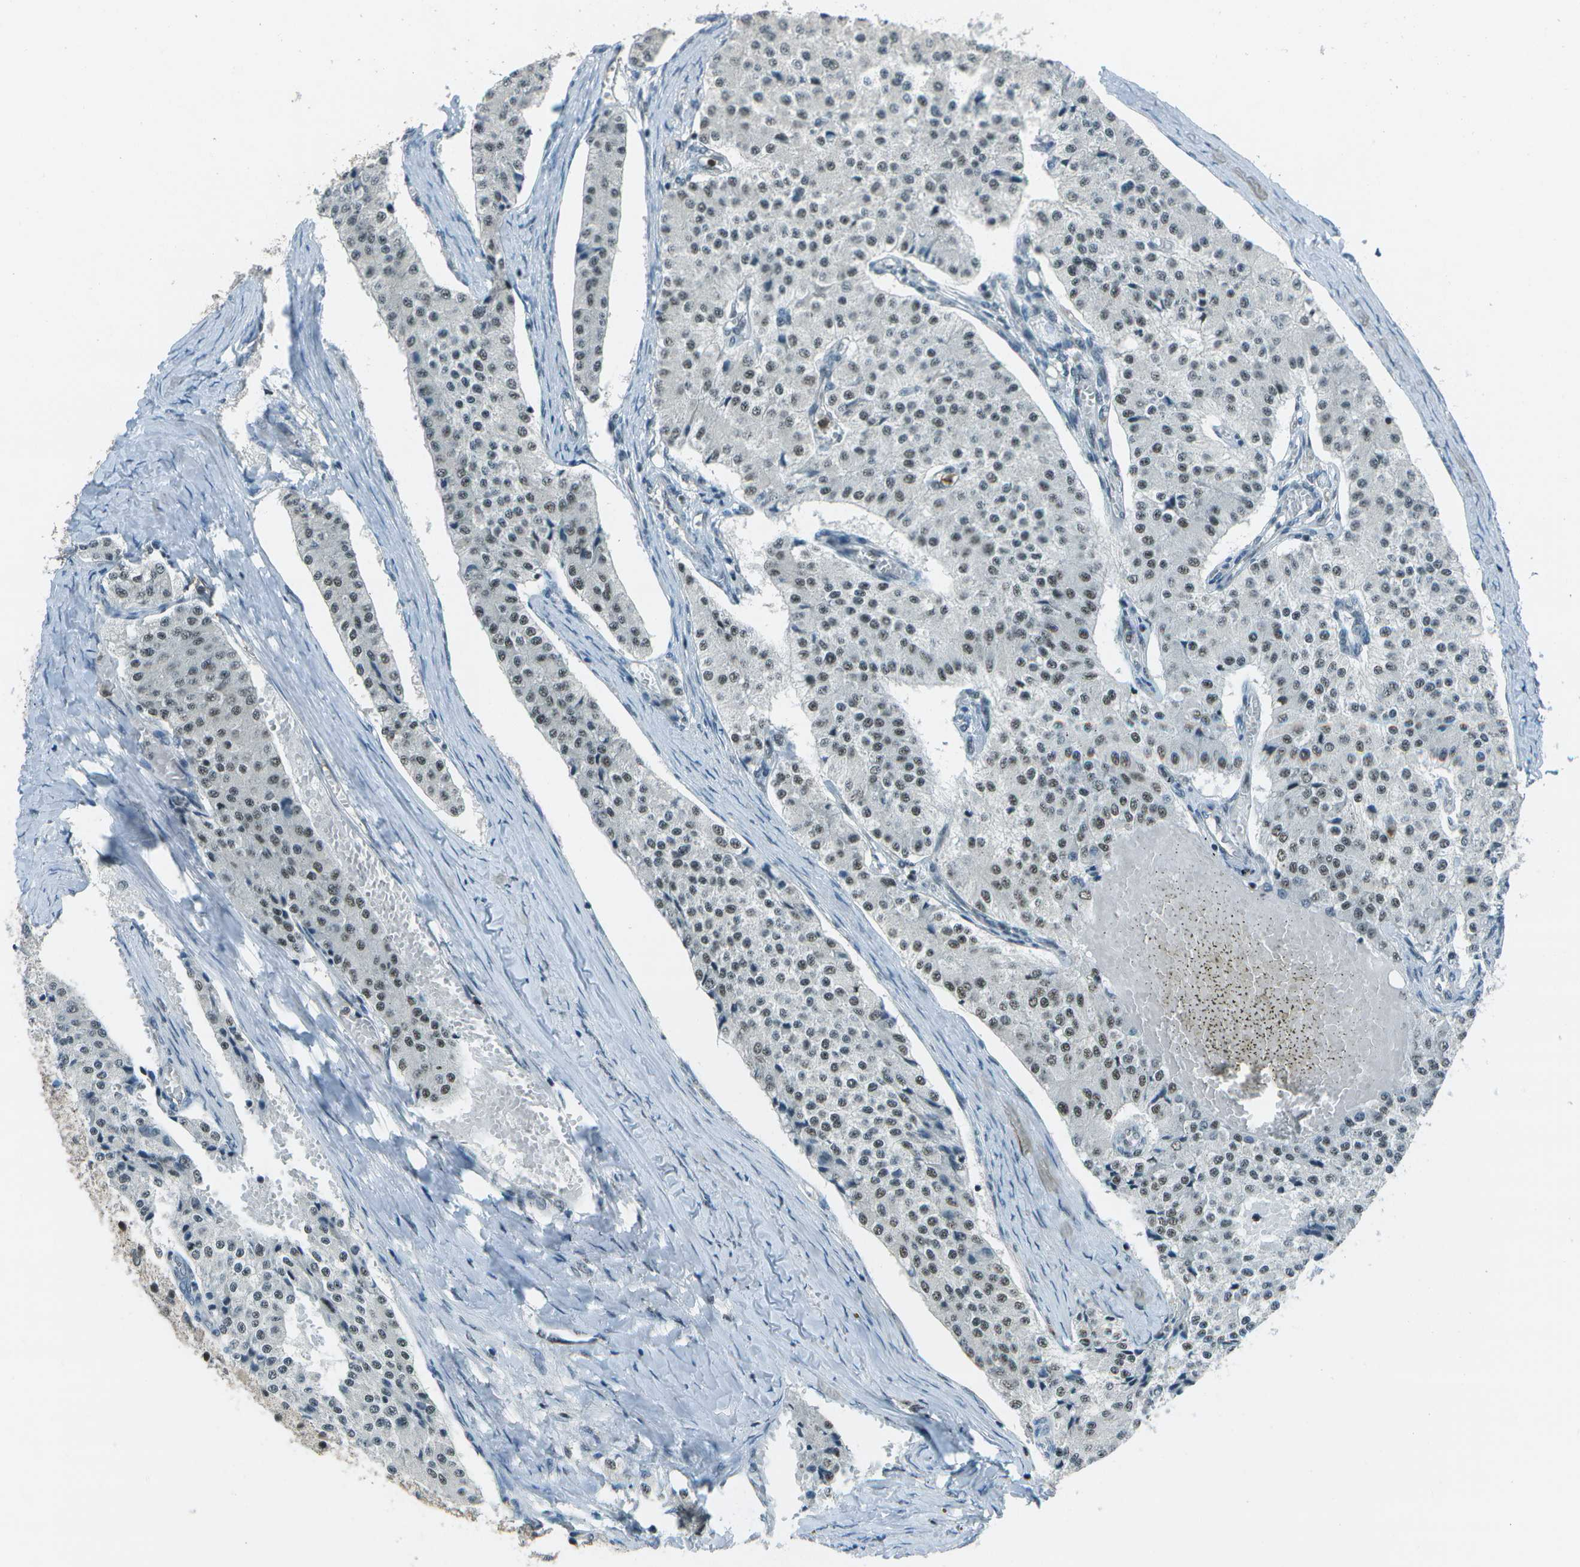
{"staining": {"intensity": "weak", "quantity": ">75%", "location": "nuclear"}, "tissue": "carcinoid", "cell_type": "Tumor cells", "image_type": "cancer", "snomed": [{"axis": "morphology", "description": "Carcinoid, malignant, NOS"}, {"axis": "topography", "description": "Colon"}], "caption": "This micrograph reveals immunohistochemistry staining of human carcinoid, with low weak nuclear positivity in approximately >75% of tumor cells.", "gene": "DEPDC1", "patient": {"sex": "female", "age": 52}}